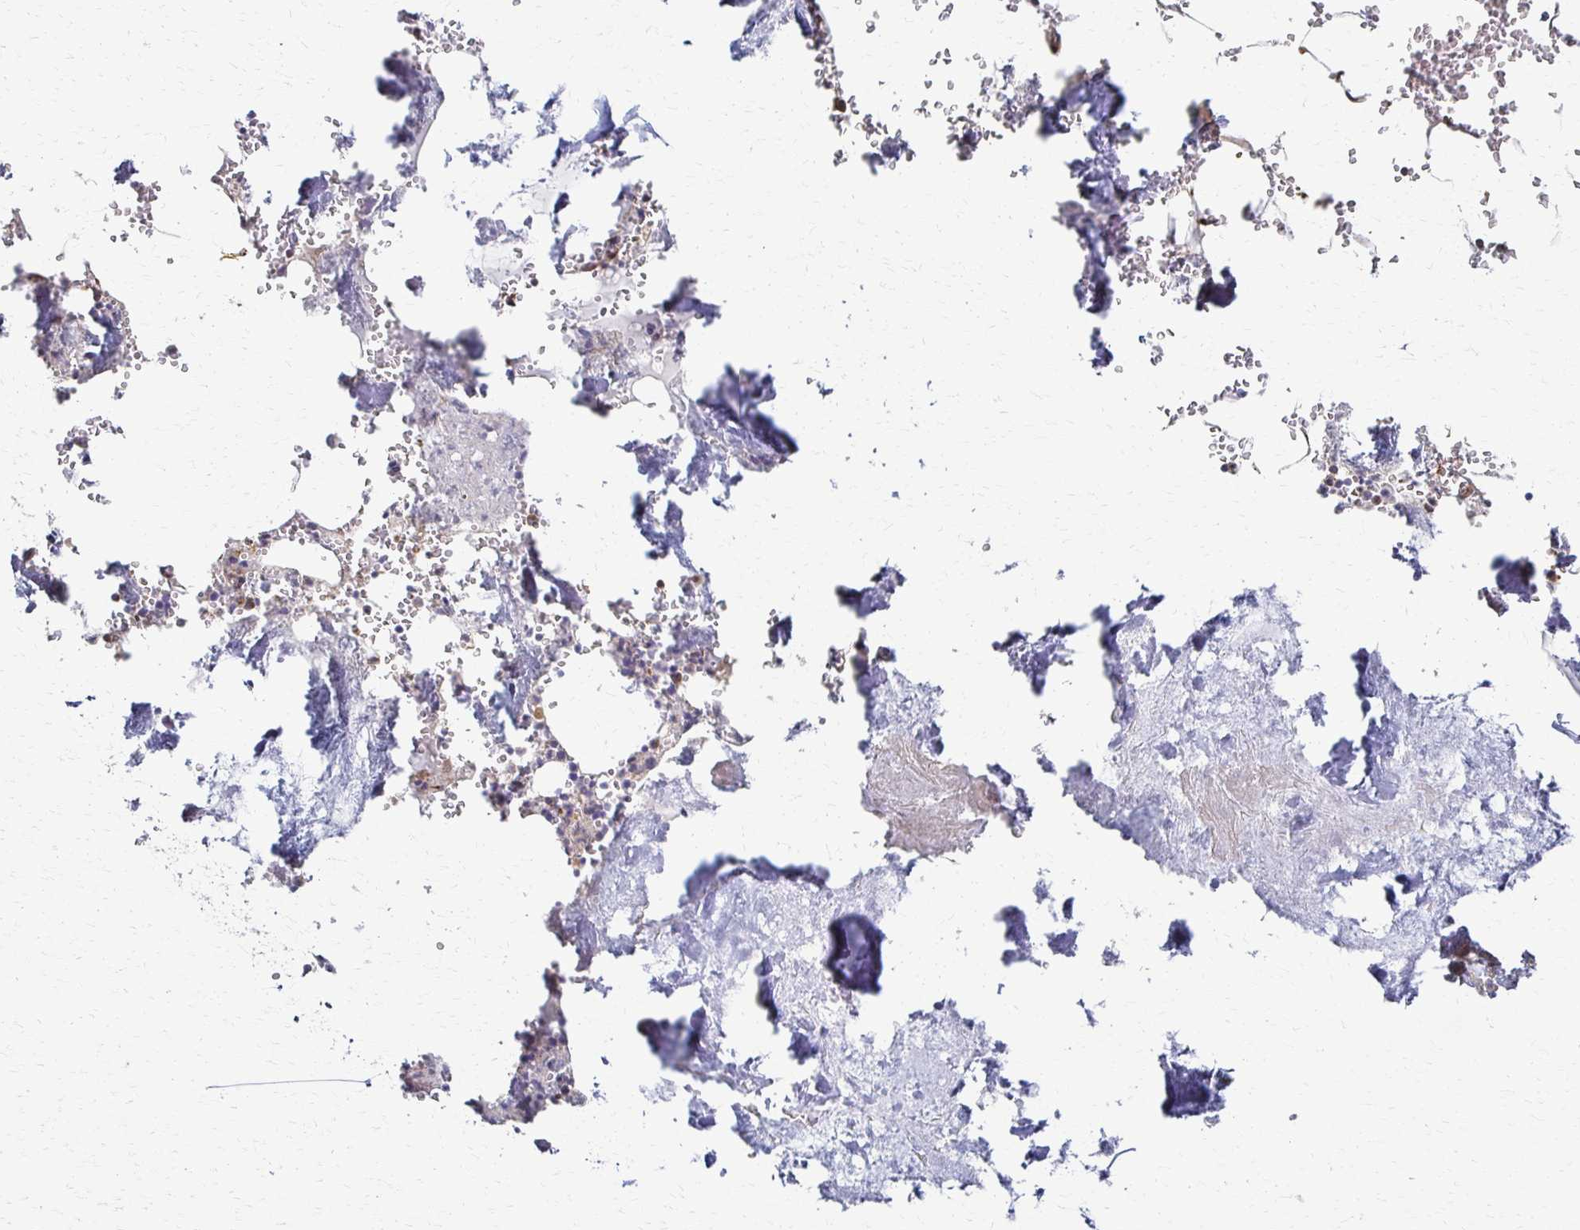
{"staining": {"intensity": "weak", "quantity": "<25%", "location": "cytoplasmic/membranous"}, "tissue": "bone marrow", "cell_type": "Hematopoietic cells", "image_type": "normal", "snomed": [{"axis": "morphology", "description": "Normal tissue, NOS"}, {"axis": "topography", "description": "Bone marrow"}], "caption": "The photomicrograph shows no significant staining in hematopoietic cells of bone marrow. (Brightfield microscopy of DAB (3,3'-diaminobenzidine) IHC at high magnification).", "gene": "C1QTNF7", "patient": {"sex": "male", "age": 54}}